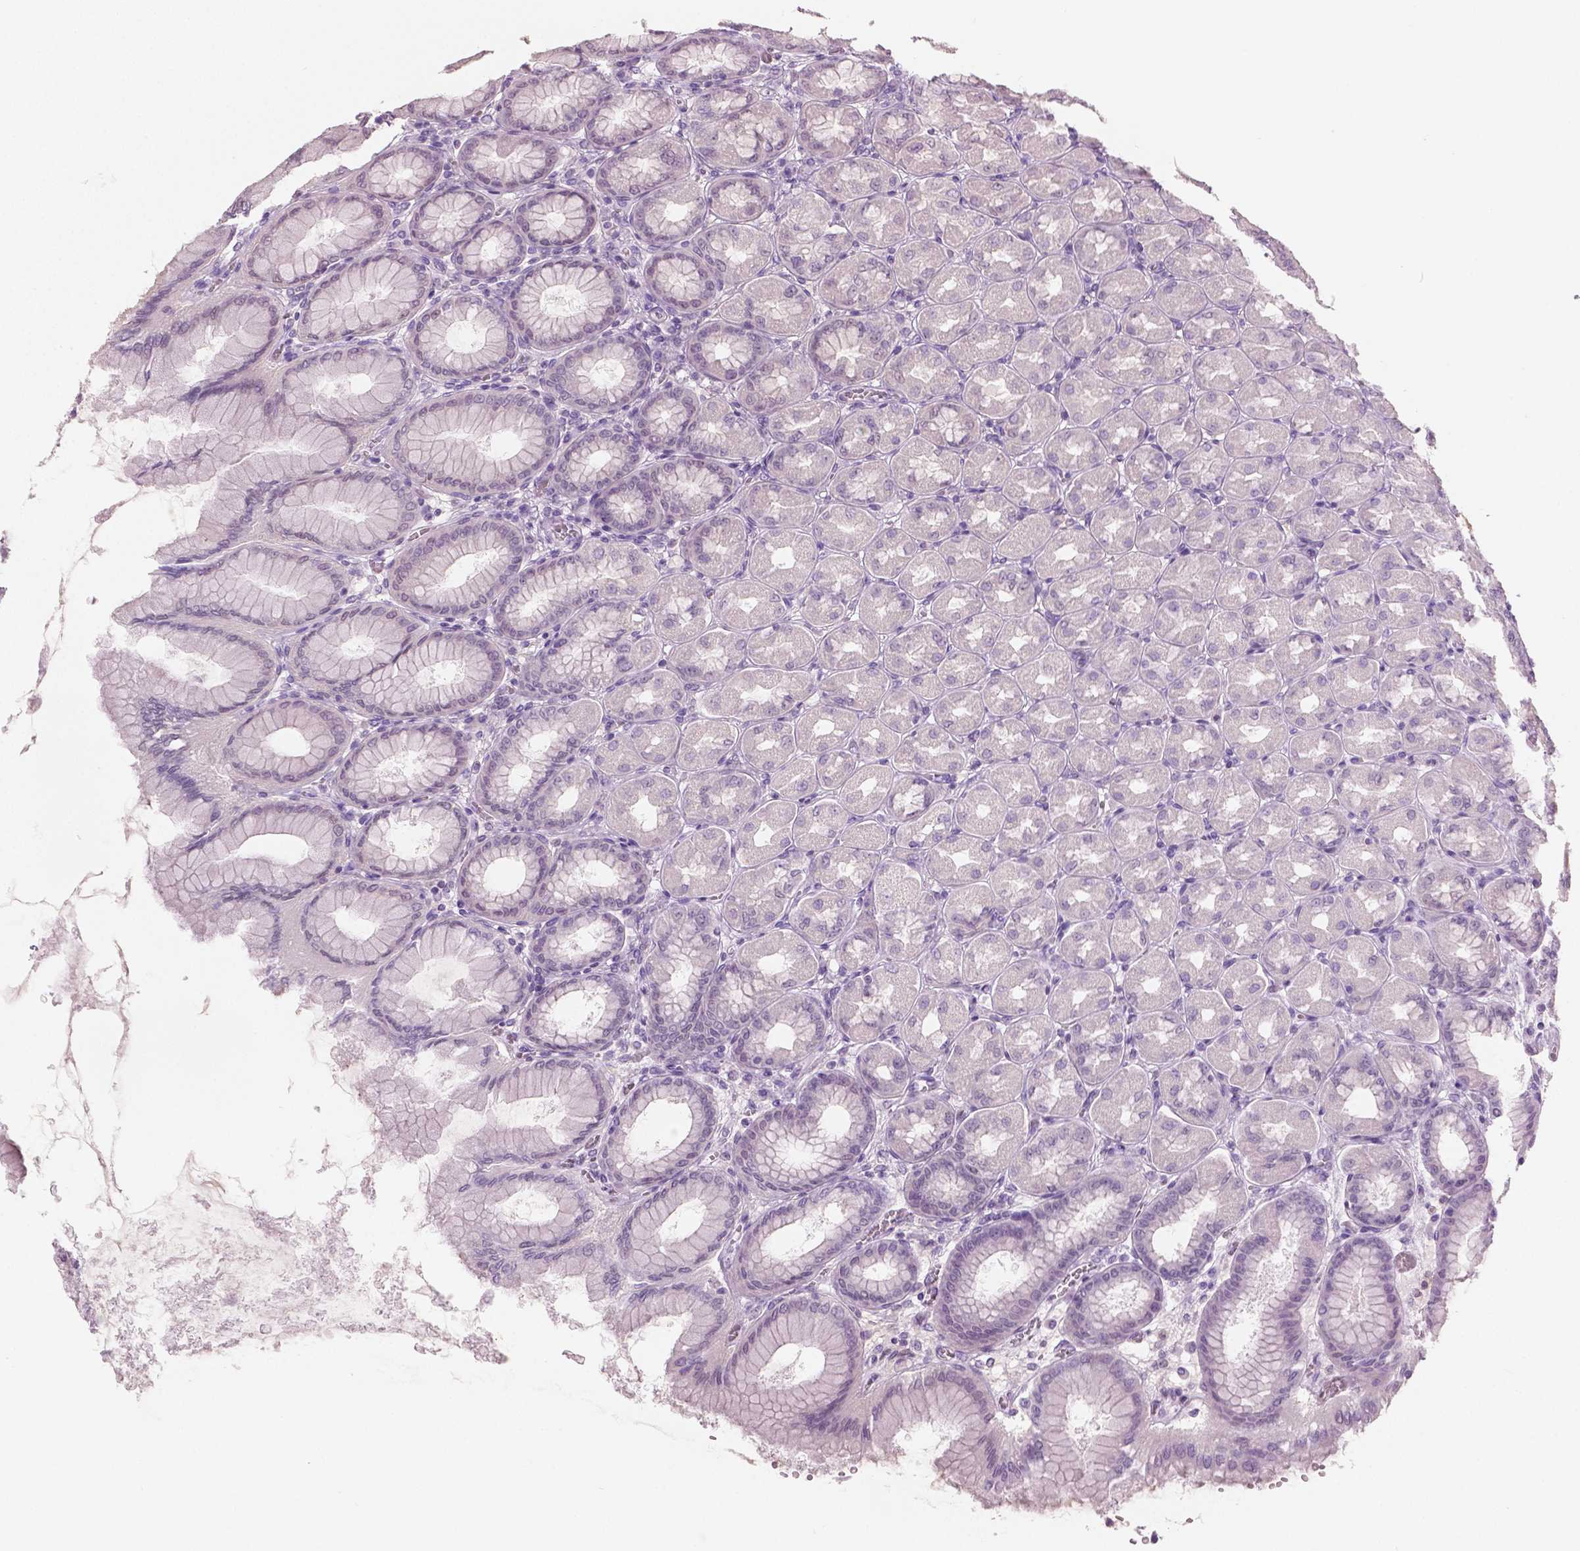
{"staining": {"intensity": "negative", "quantity": "none", "location": "none"}, "tissue": "stomach", "cell_type": "Glandular cells", "image_type": "normal", "snomed": [{"axis": "morphology", "description": "Normal tissue, NOS"}, {"axis": "topography", "description": "Stomach, upper"}], "caption": "Immunohistochemistry (IHC) of unremarkable human stomach exhibits no positivity in glandular cells. (IHC, brightfield microscopy, high magnification).", "gene": "GALM", "patient": {"sex": "female", "age": 56}}